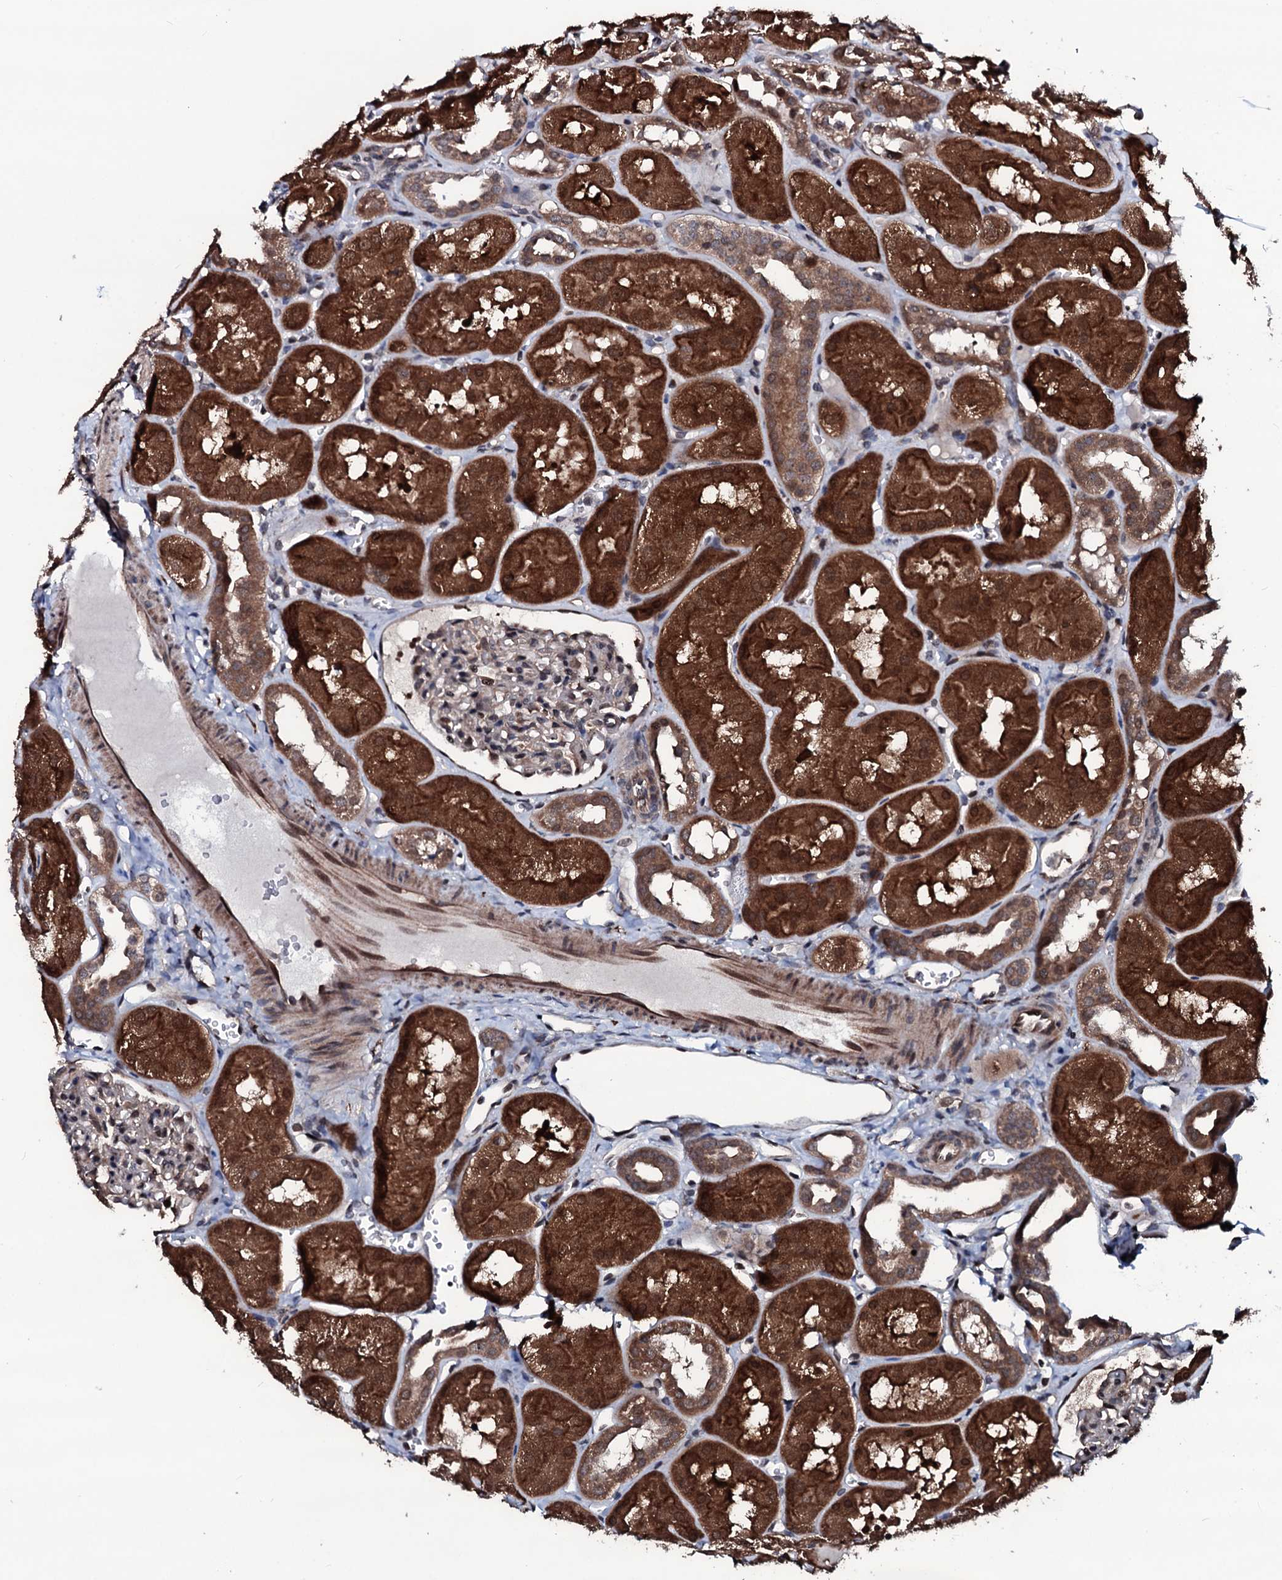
{"staining": {"intensity": "moderate", "quantity": "<25%", "location": "nuclear"}, "tissue": "kidney", "cell_type": "Cells in glomeruli", "image_type": "normal", "snomed": [{"axis": "morphology", "description": "Normal tissue, NOS"}, {"axis": "topography", "description": "Kidney"}, {"axis": "topography", "description": "Urinary bladder"}], "caption": "Immunohistochemical staining of normal human kidney shows <25% levels of moderate nuclear protein staining in about <25% of cells in glomeruli. (DAB = brown stain, brightfield microscopy at high magnification).", "gene": "OGFOD2", "patient": {"sex": "male", "age": 16}}